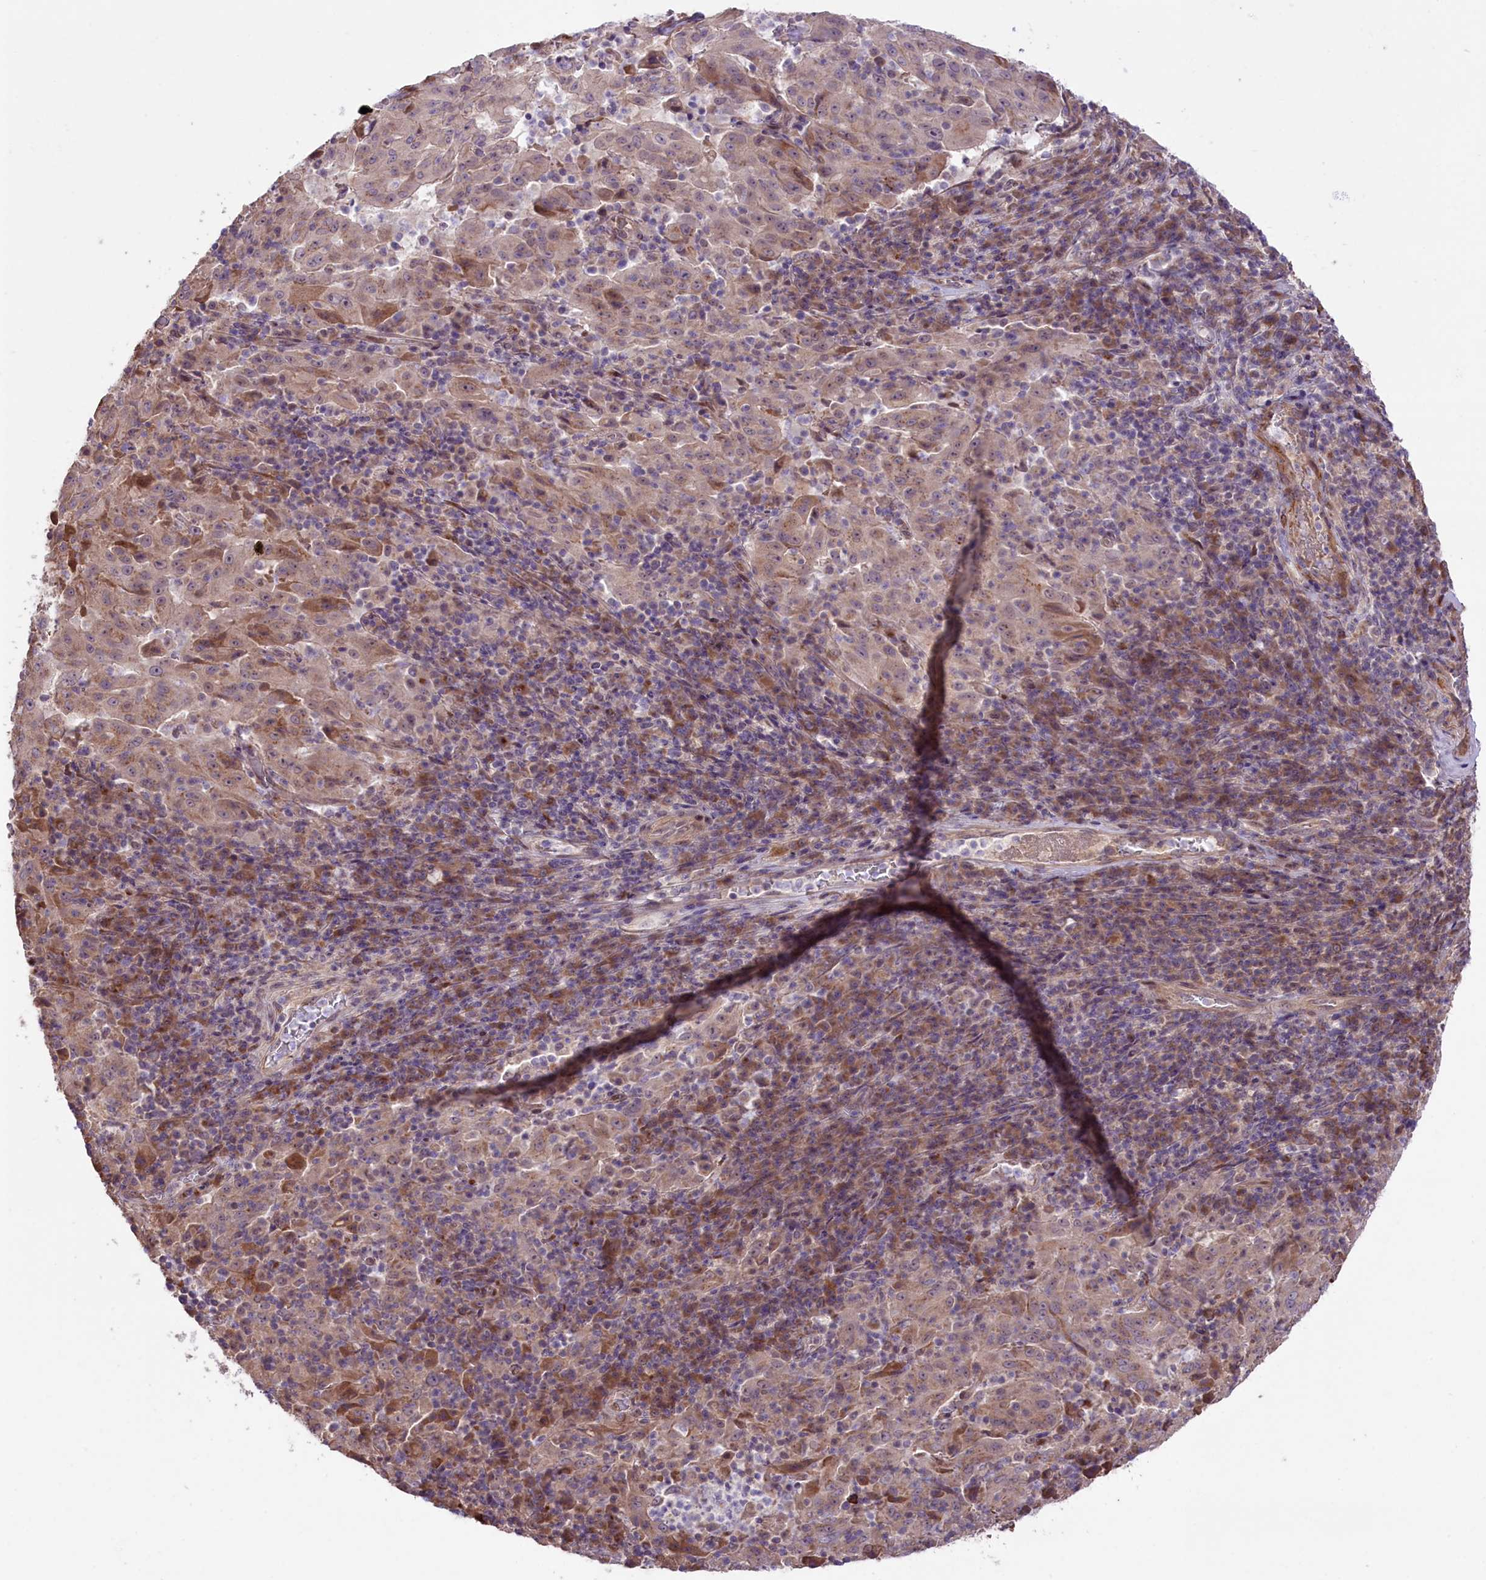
{"staining": {"intensity": "weak", "quantity": "25%-75%", "location": "cytoplasmic/membranous"}, "tissue": "pancreatic cancer", "cell_type": "Tumor cells", "image_type": "cancer", "snomed": [{"axis": "morphology", "description": "Adenocarcinoma, NOS"}, {"axis": "topography", "description": "Pancreas"}], "caption": "Protein expression analysis of pancreatic cancer (adenocarcinoma) shows weak cytoplasmic/membranous positivity in approximately 25%-75% of tumor cells.", "gene": "HDAC5", "patient": {"sex": "male", "age": 63}}